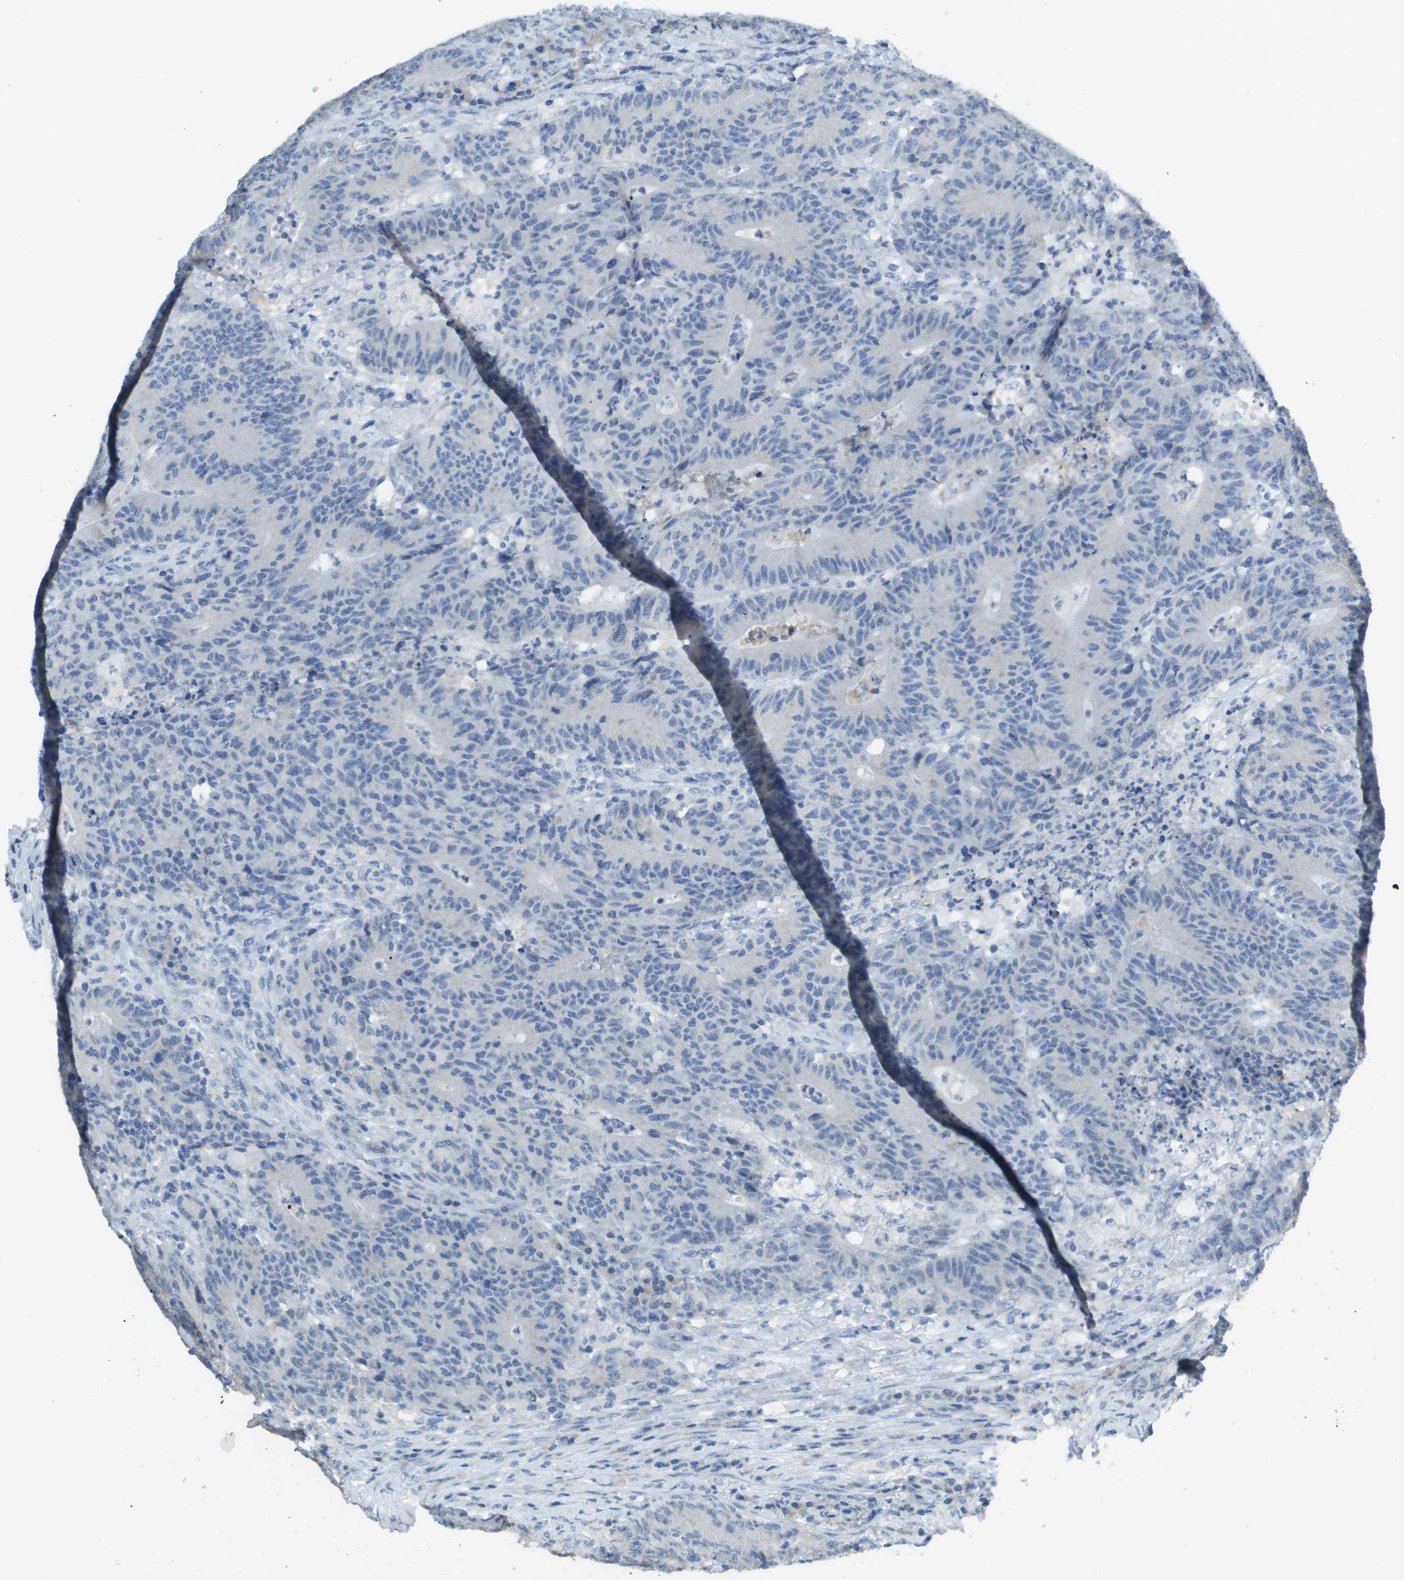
{"staining": {"intensity": "negative", "quantity": "none", "location": "none"}, "tissue": "colorectal cancer", "cell_type": "Tumor cells", "image_type": "cancer", "snomed": [{"axis": "morphology", "description": "Normal tissue, NOS"}, {"axis": "morphology", "description": "Adenocarcinoma, NOS"}, {"axis": "topography", "description": "Colon"}], "caption": "The image shows no staining of tumor cells in colorectal cancer. (IHC, brightfield microscopy, high magnification).", "gene": "PTGDR2", "patient": {"sex": "female", "age": 75}}